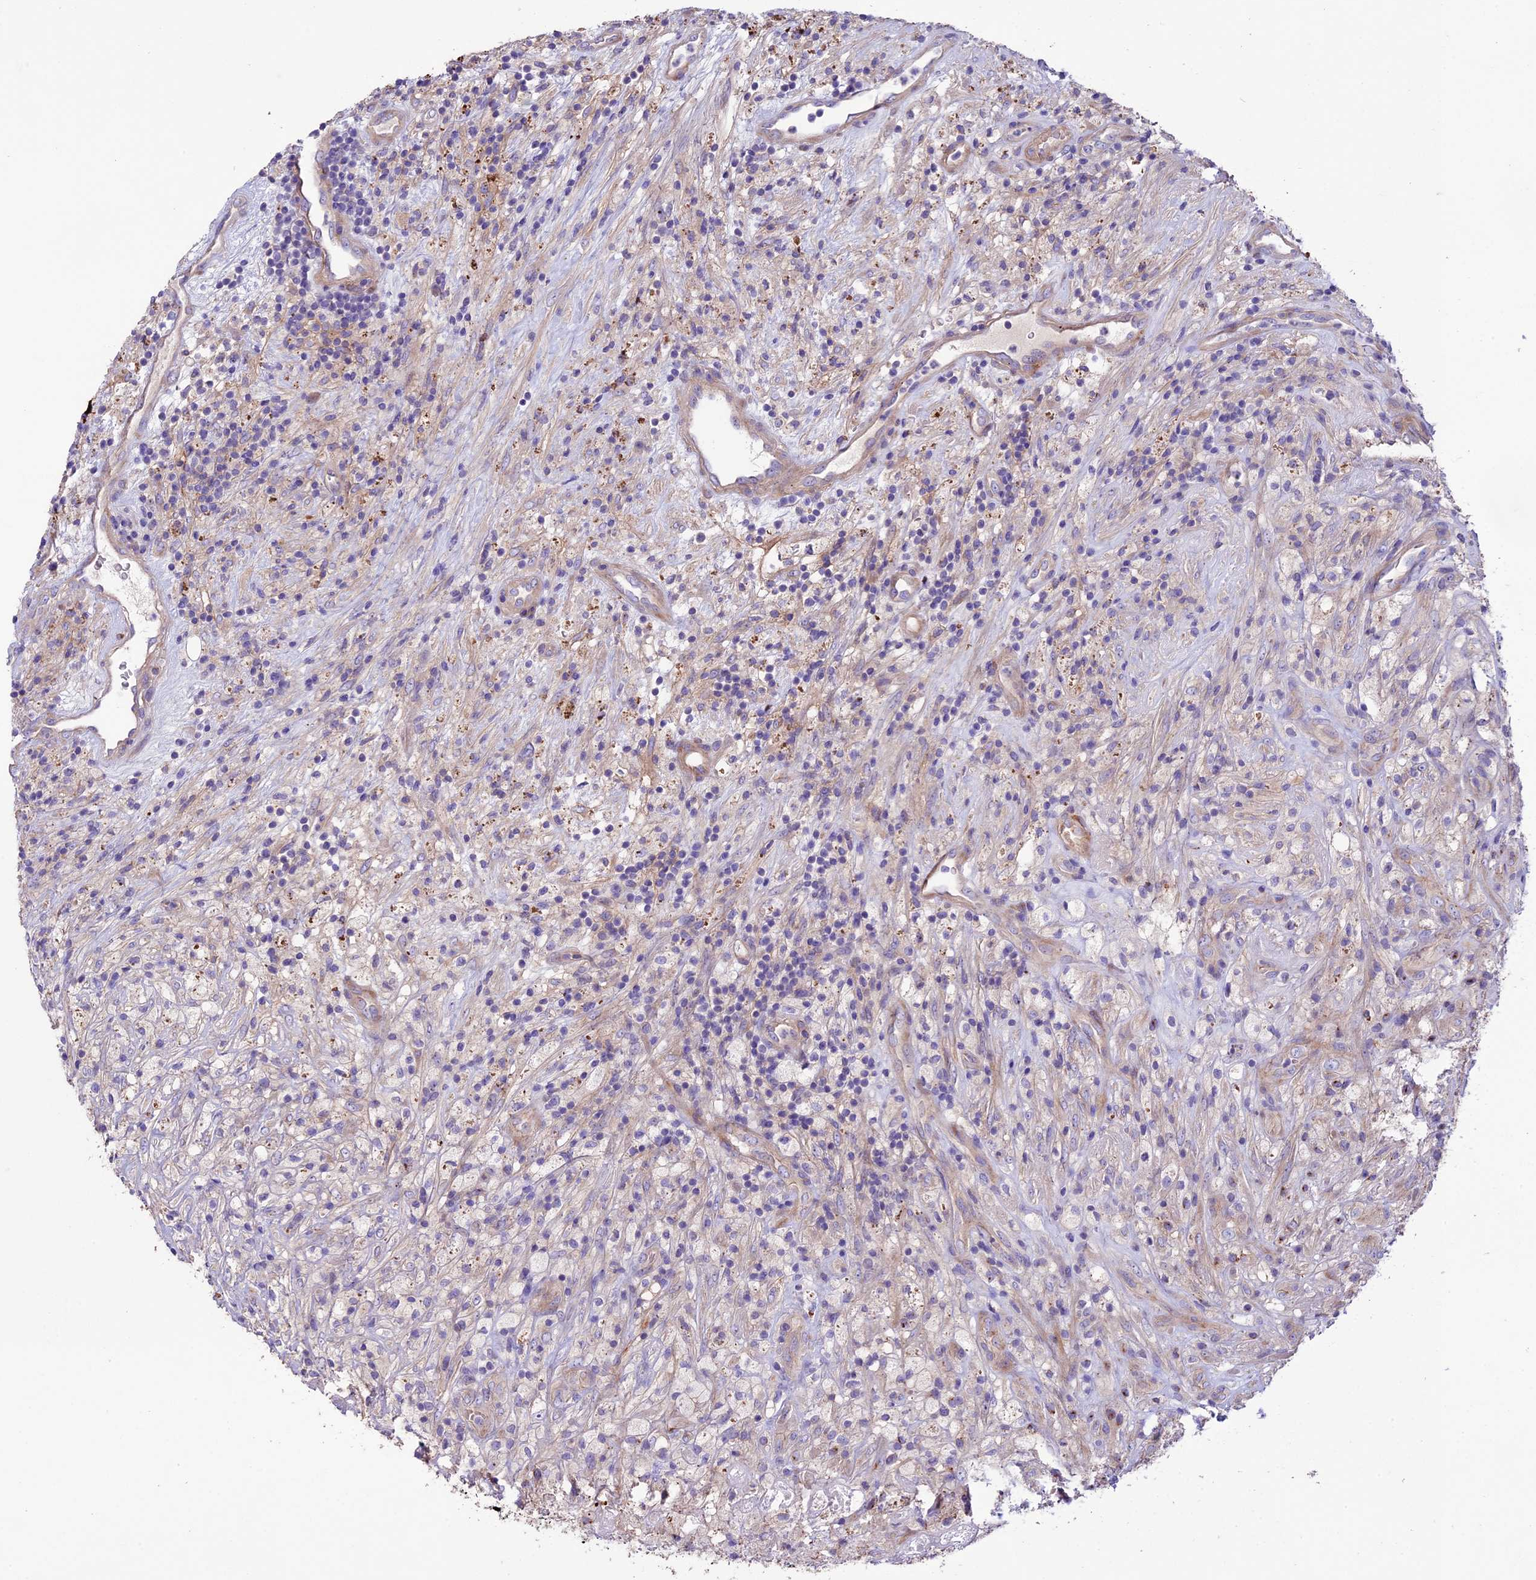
{"staining": {"intensity": "negative", "quantity": "none", "location": "none"}, "tissue": "glioma", "cell_type": "Tumor cells", "image_type": "cancer", "snomed": [{"axis": "morphology", "description": "Glioma, malignant, High grade"}, {"axis": "topography", "description": "Brain"}], "caption": "Immunohistochemical staining of malignant glioma (high-grade) reveals no significant staining in tumor cells.", "gene": "CD99L2", "patient": {"sex": "male", "age": 69}}